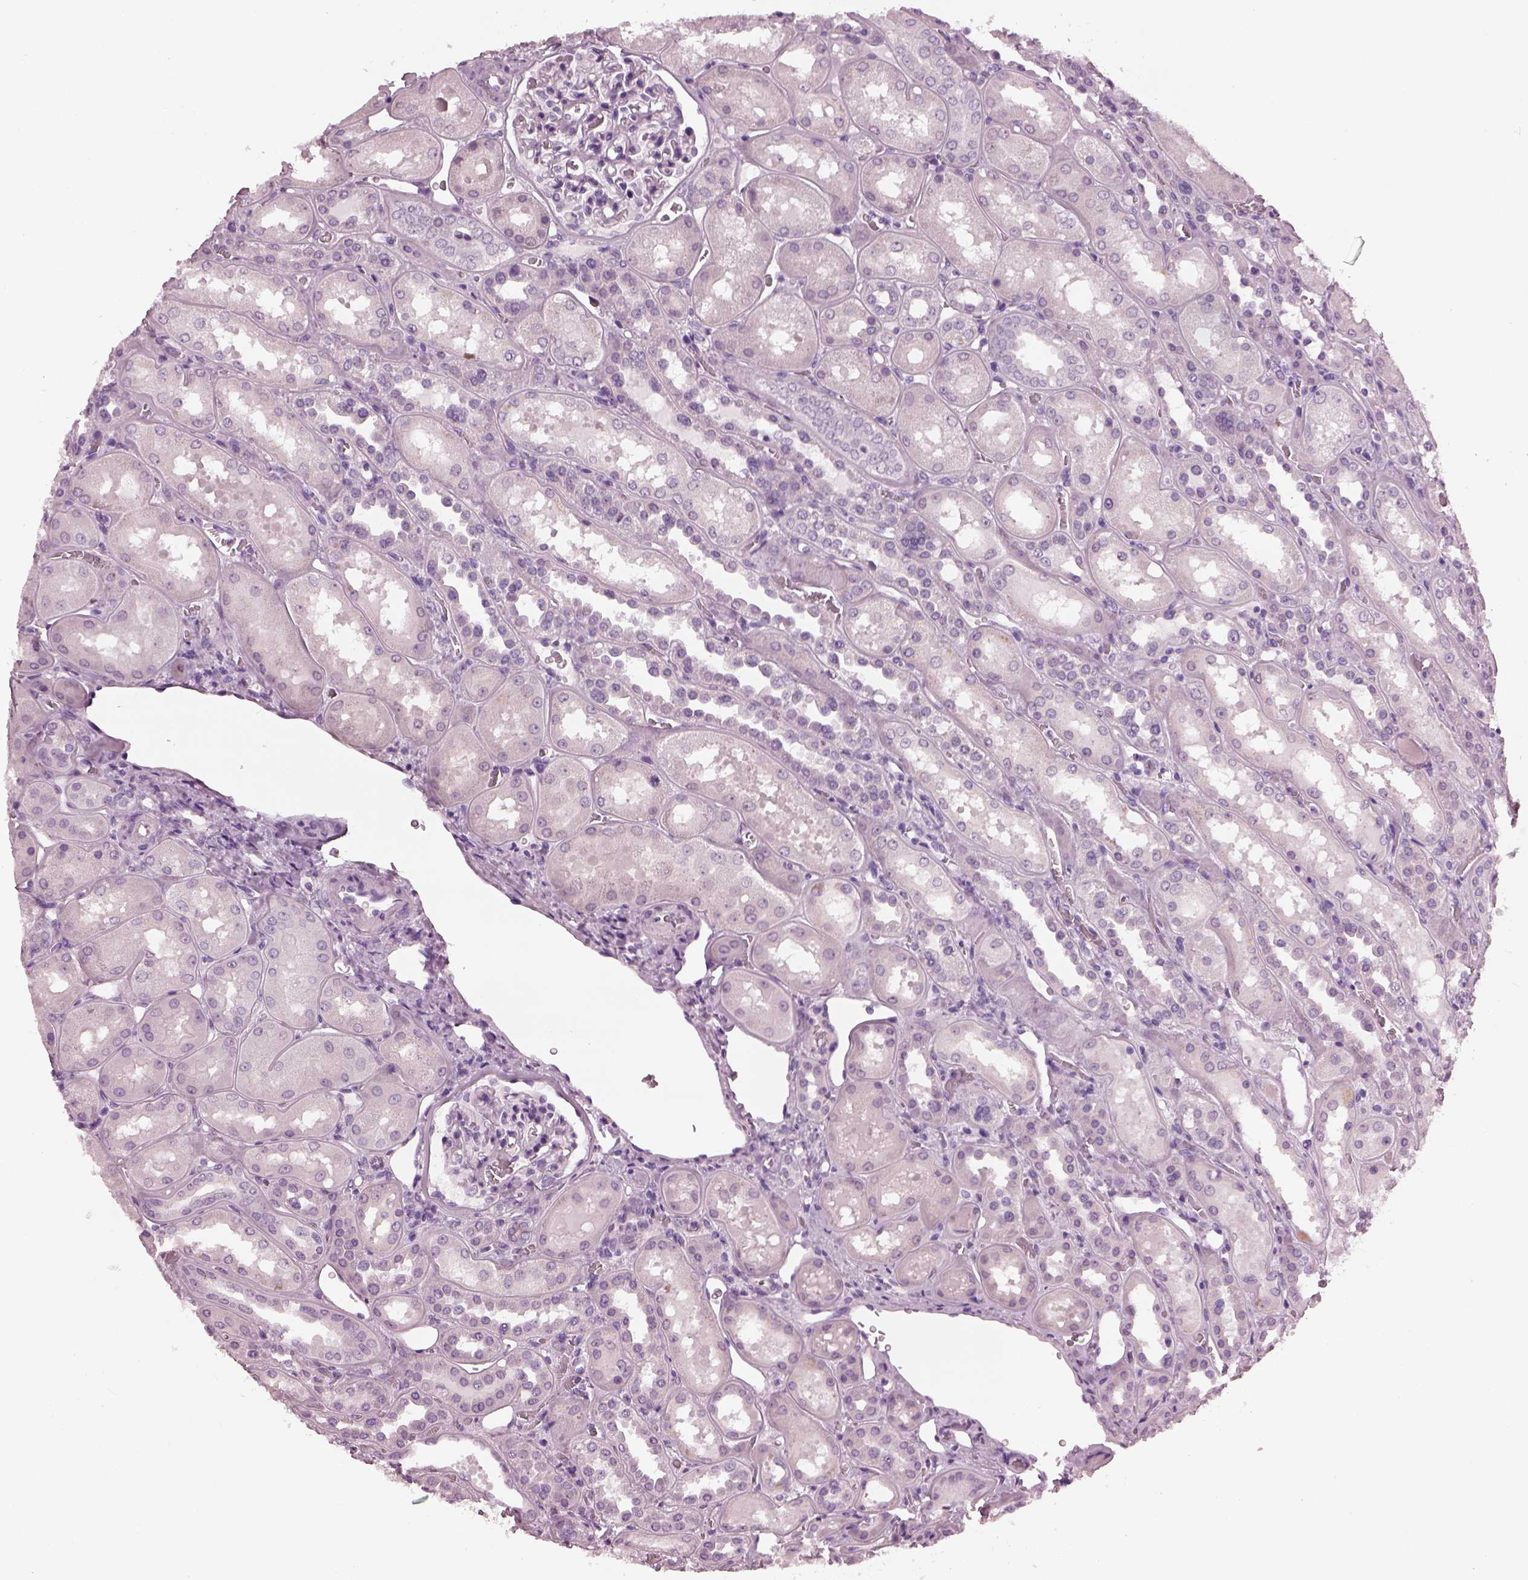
{"staining": {"intensity": "negative", "quantity": "none", "location": "none"}, "tissue": "kidney", "cell_type": "Cells in glomeruli", "image_type": "normal", "snomed": [{"axis": "morphology", "description": "Normal tissue, NOS"}, {"axis": "topography", "description": "Kidney"}], "caption": "Cells in glomeruli are negative for protein expression in benign human kidney. The staining was performed using DAB (3,3'-diaminobenzidine) to visualize the protein expression in brown, while the nuclei were stained in blue with hematoxylin (Magnification: 20x).", "gene": "SLC6A17", "patient": {"sex": "male", "age": 73}}